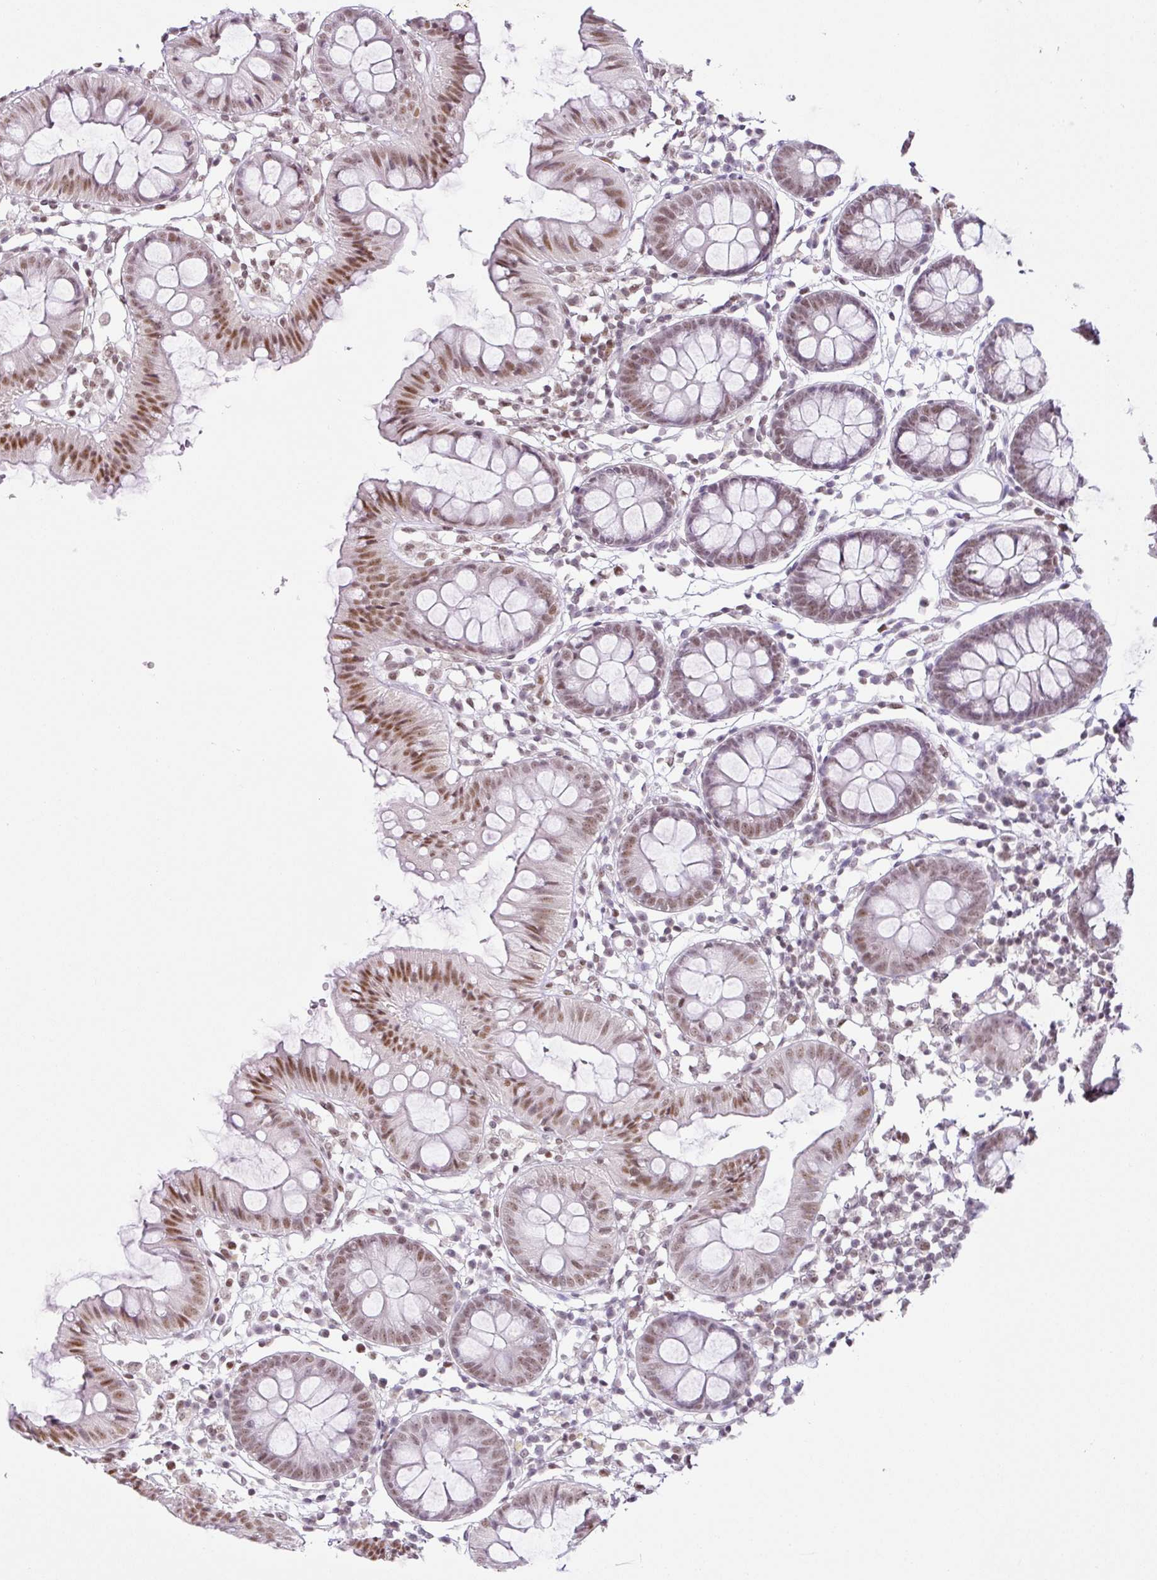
{"staining": {"intensity": "weak", "quantity": "25%-75%", "location": "nuclear"}, "tissue": "colon", "cell_type": "Endothelial cells", "image_type": "normal", "snomed": [{"axis": "morphology", "description": "Normal tissue, NOS"}, {"axis": "topography", "description": "Colon"}], "caption": "This histopathology image exhibits benign colon stained with IHC to label a protein in brown. The nuclear of endothelial cells show weak positivity for the protein. Nuclei are counter-stained blue.", "gene": "FAM32A", "patient": {"sex": "female", "age": 84}}